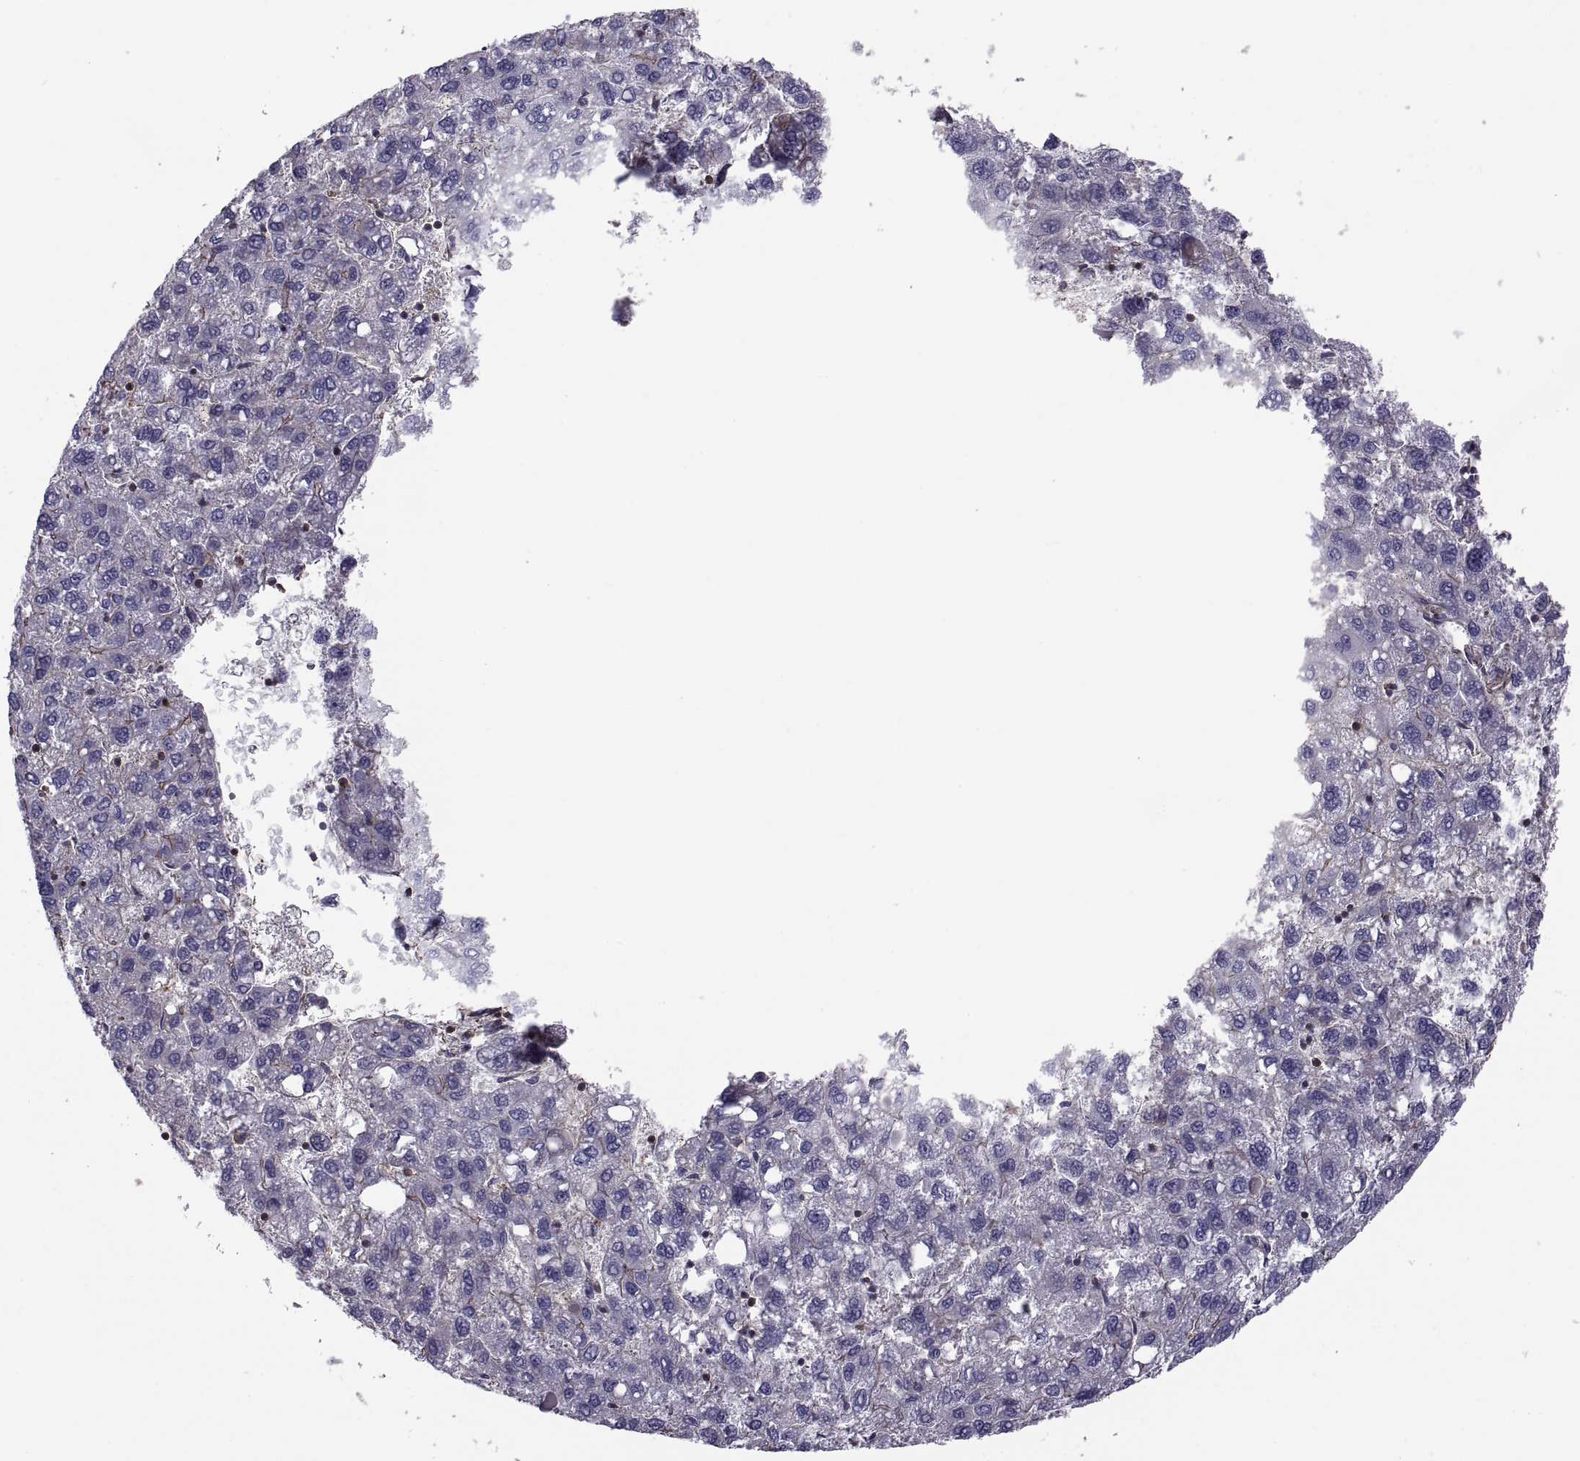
{"staining": {"intensity": "negative", "quantity": "none", "location": "none"}, "tissue": "liver cancer", "cell_type": "Tumor cells", "image_type": "cancer", "snomed": [{"axis": "morphology", "description": "Carcinoma, Hepatocellular, NOS"}, {"axis": "topography", "description": "Liver"}], "caption": "Hepatocellular carcinoma (liver) stained for a protein using immunohistochemistry (IHC) displays no staining tumor cells.", "gene": "MYH9", "patient": {"sex": "female", "age": 82}}